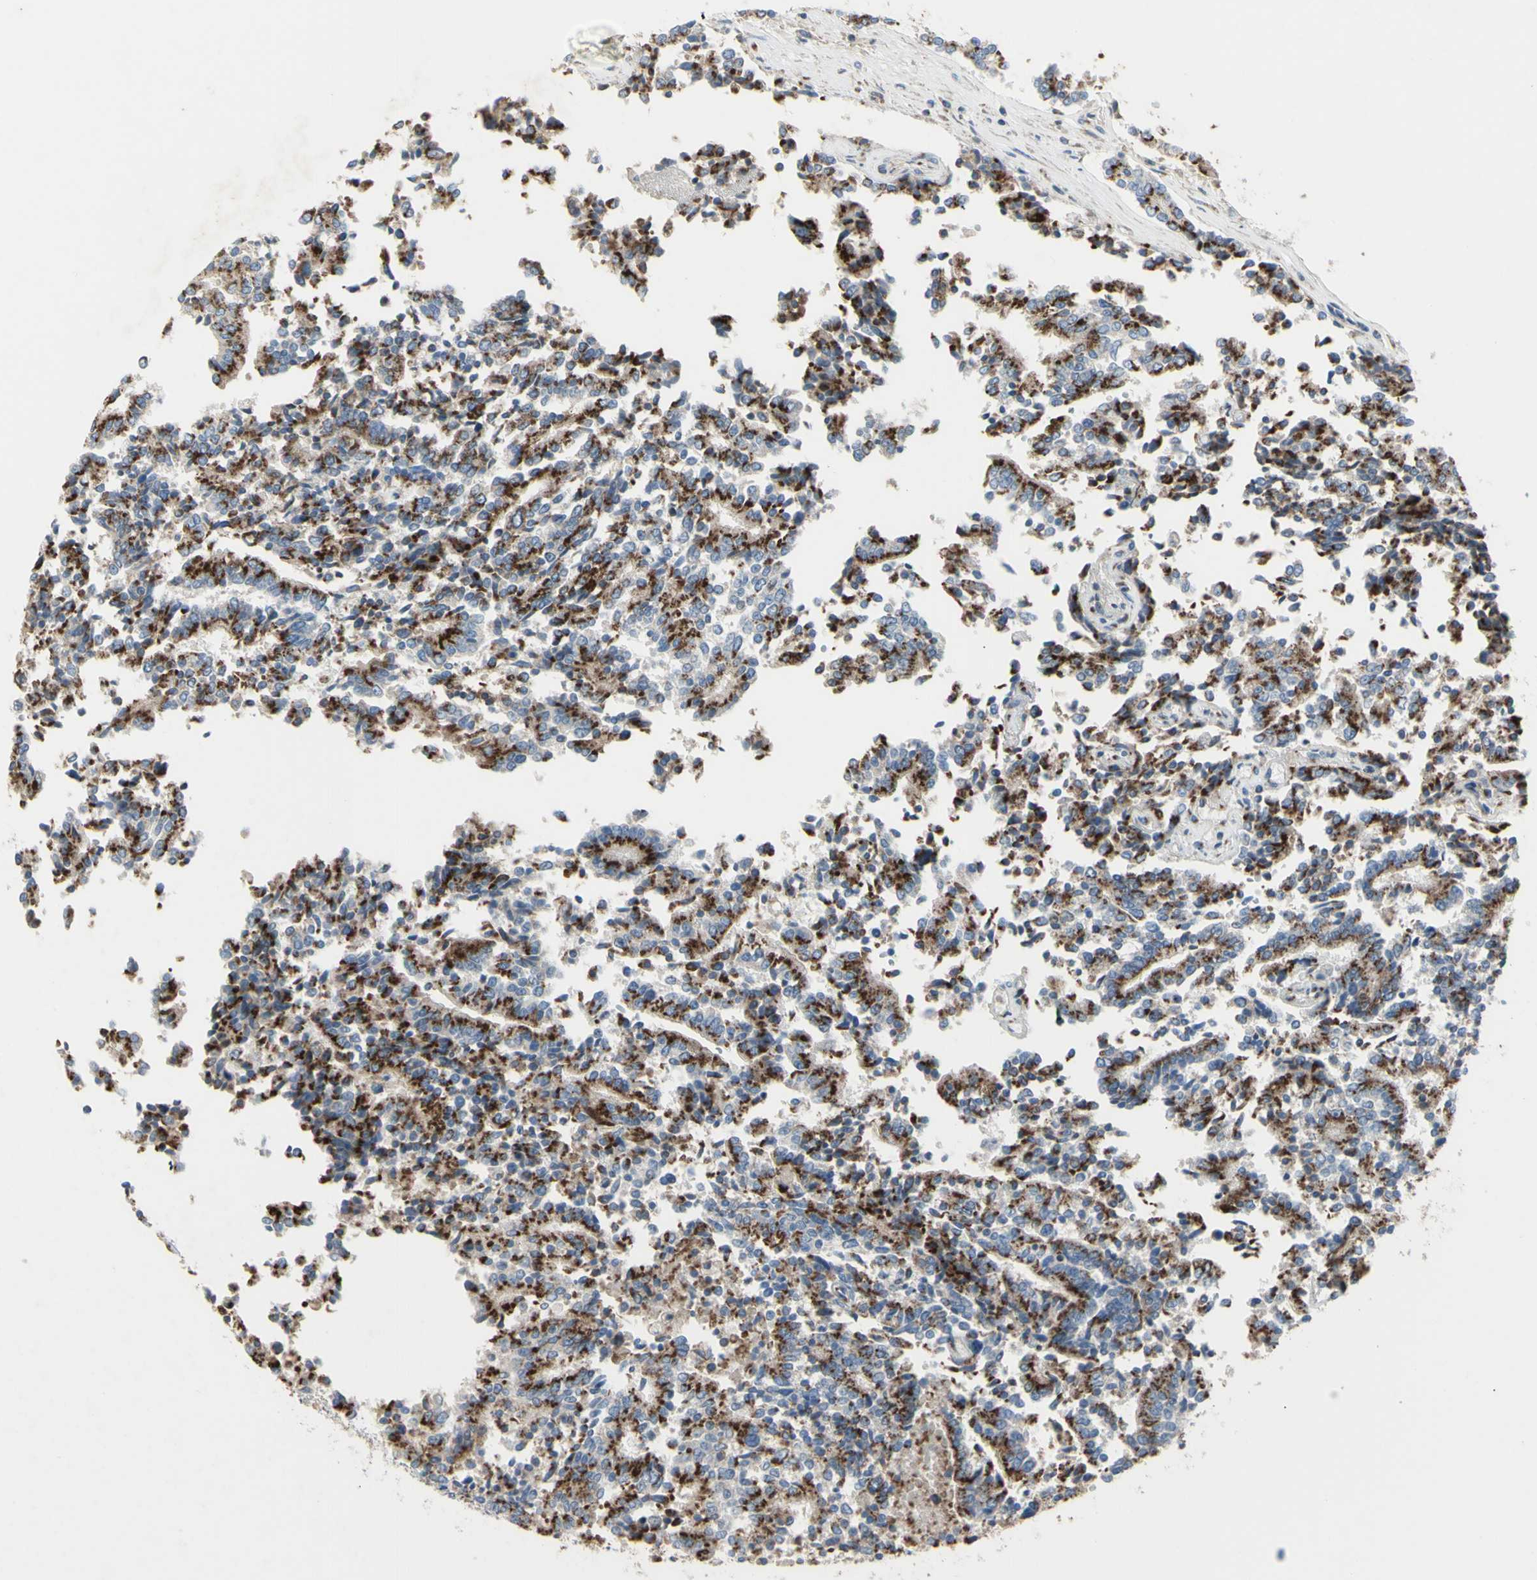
{"staining": {"intensity": "strong", "quantity": ">75%", "location": "cytoplasmic/membranous"}, "tissue": "prostate cancer", "cell_type": "Tumor cells", "image_type": "cancer", "snomed": [{"axis": "morphology", "description": "Normal tissue, NOS"}, {"axis": "morphology", "description": "Adenocarcinoma, High grade"}, {"axis": "topography", "description": "Prostate"}, {"axis": "topography", "description": "Seminal veicle"}], "caption": "IHC of human high-grade adenocarcinoma (prostate) shows high levels of strong cytoplasmic/membranous staining in about >75% of tumor cells. Immunohistochemistry stains the protein in brown and the nuclei are stained blue.", "gene": "B4GALT3", "patient": {"sex": "male", "age": 55}}